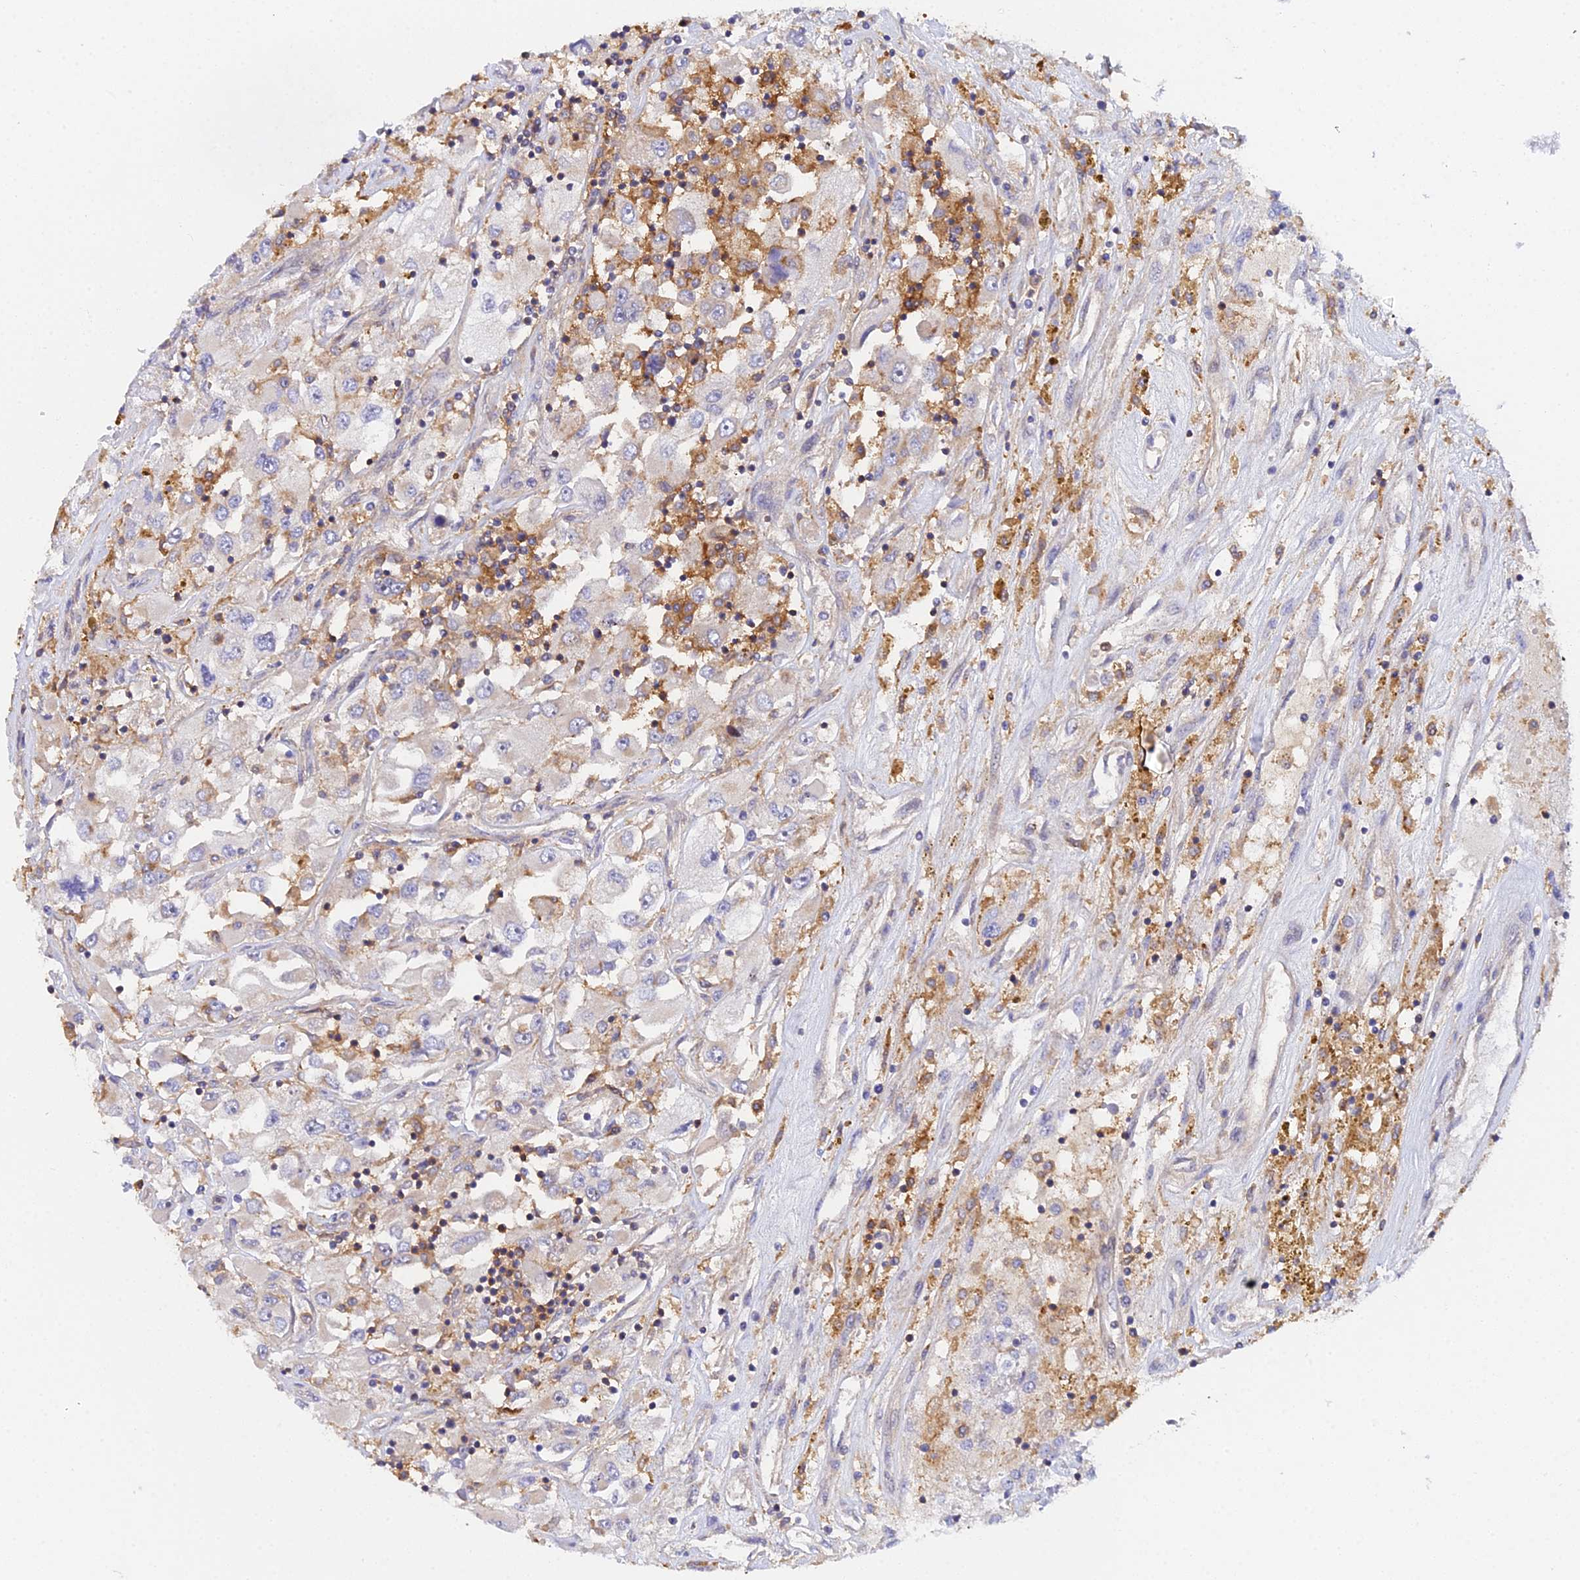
{"staining": {"intensity": "negative", "quantity": "none", "location": "none"}, "tissue": "renal cancer", "cell_type": "Tumor cells", "image_type": "cancer", "snomed": [{"axis": "morphology", "description": "Adenocarcinoma, NOS"}, {"axis": "topography", "description": "Kidney"}], "caption": "This is an immunohistochemistry (IHC) histopathology image of human adenocarcinoma (renal). There is no positivity in tumor cells.", "gene": "GNG5B", "patient": {"sex": "female", "age": 52}}